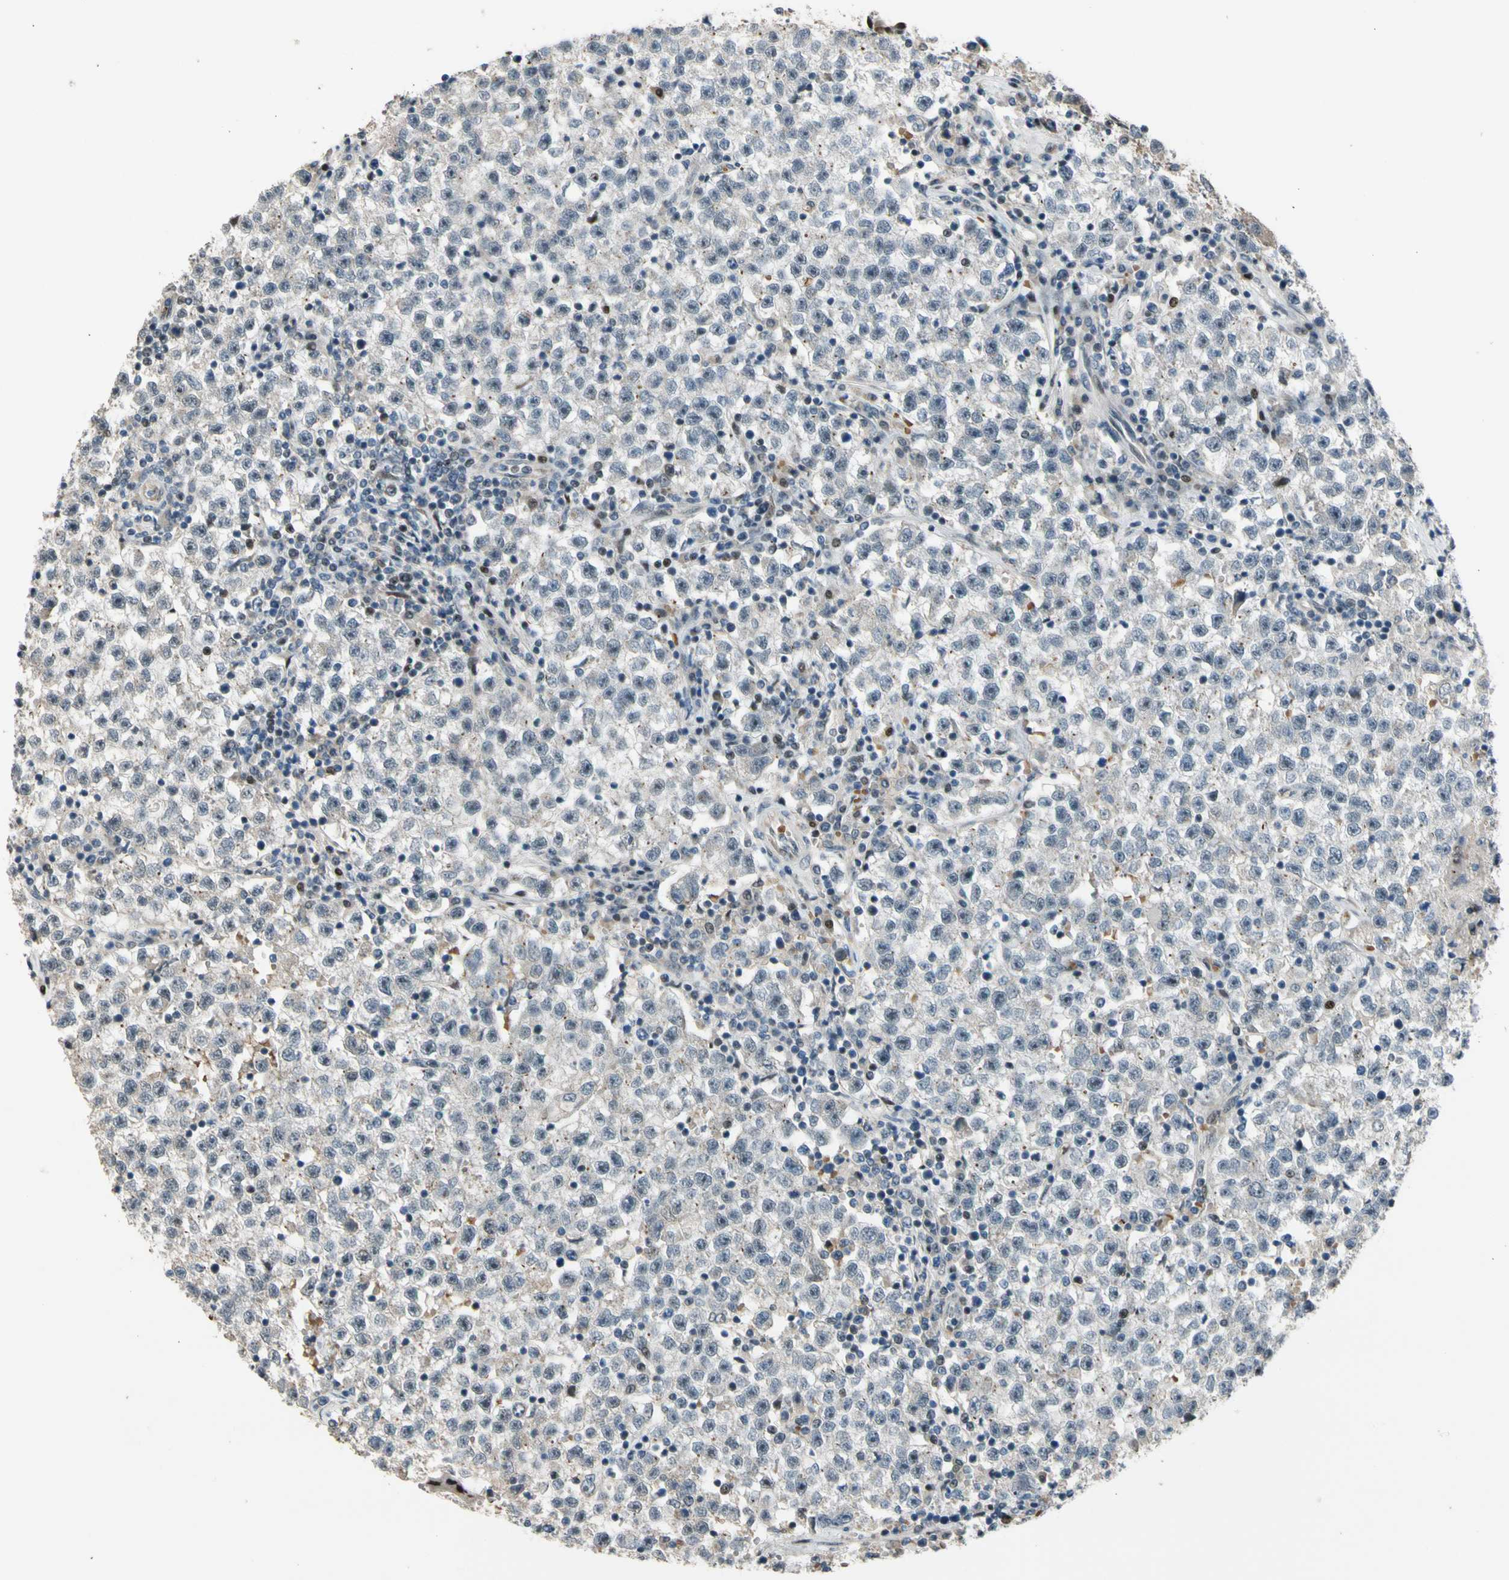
{"staining": {"intensity": "negative", "quantity": "none", "location": "none"}, "tissue": "testis cancer", "cell_type": "Tumor cells", "image_type": "cancer", "snomed": [{"axis": "morphology", "description": "Seminoma, NOS"}, {"axis": "topography", "description": "Testis"}], "caption": "The micrograph demonstrates no significant expression in tumor cells of testis cancer.", "gene": "ZNF184", "patient": {"sex": "male", "age": 22}}